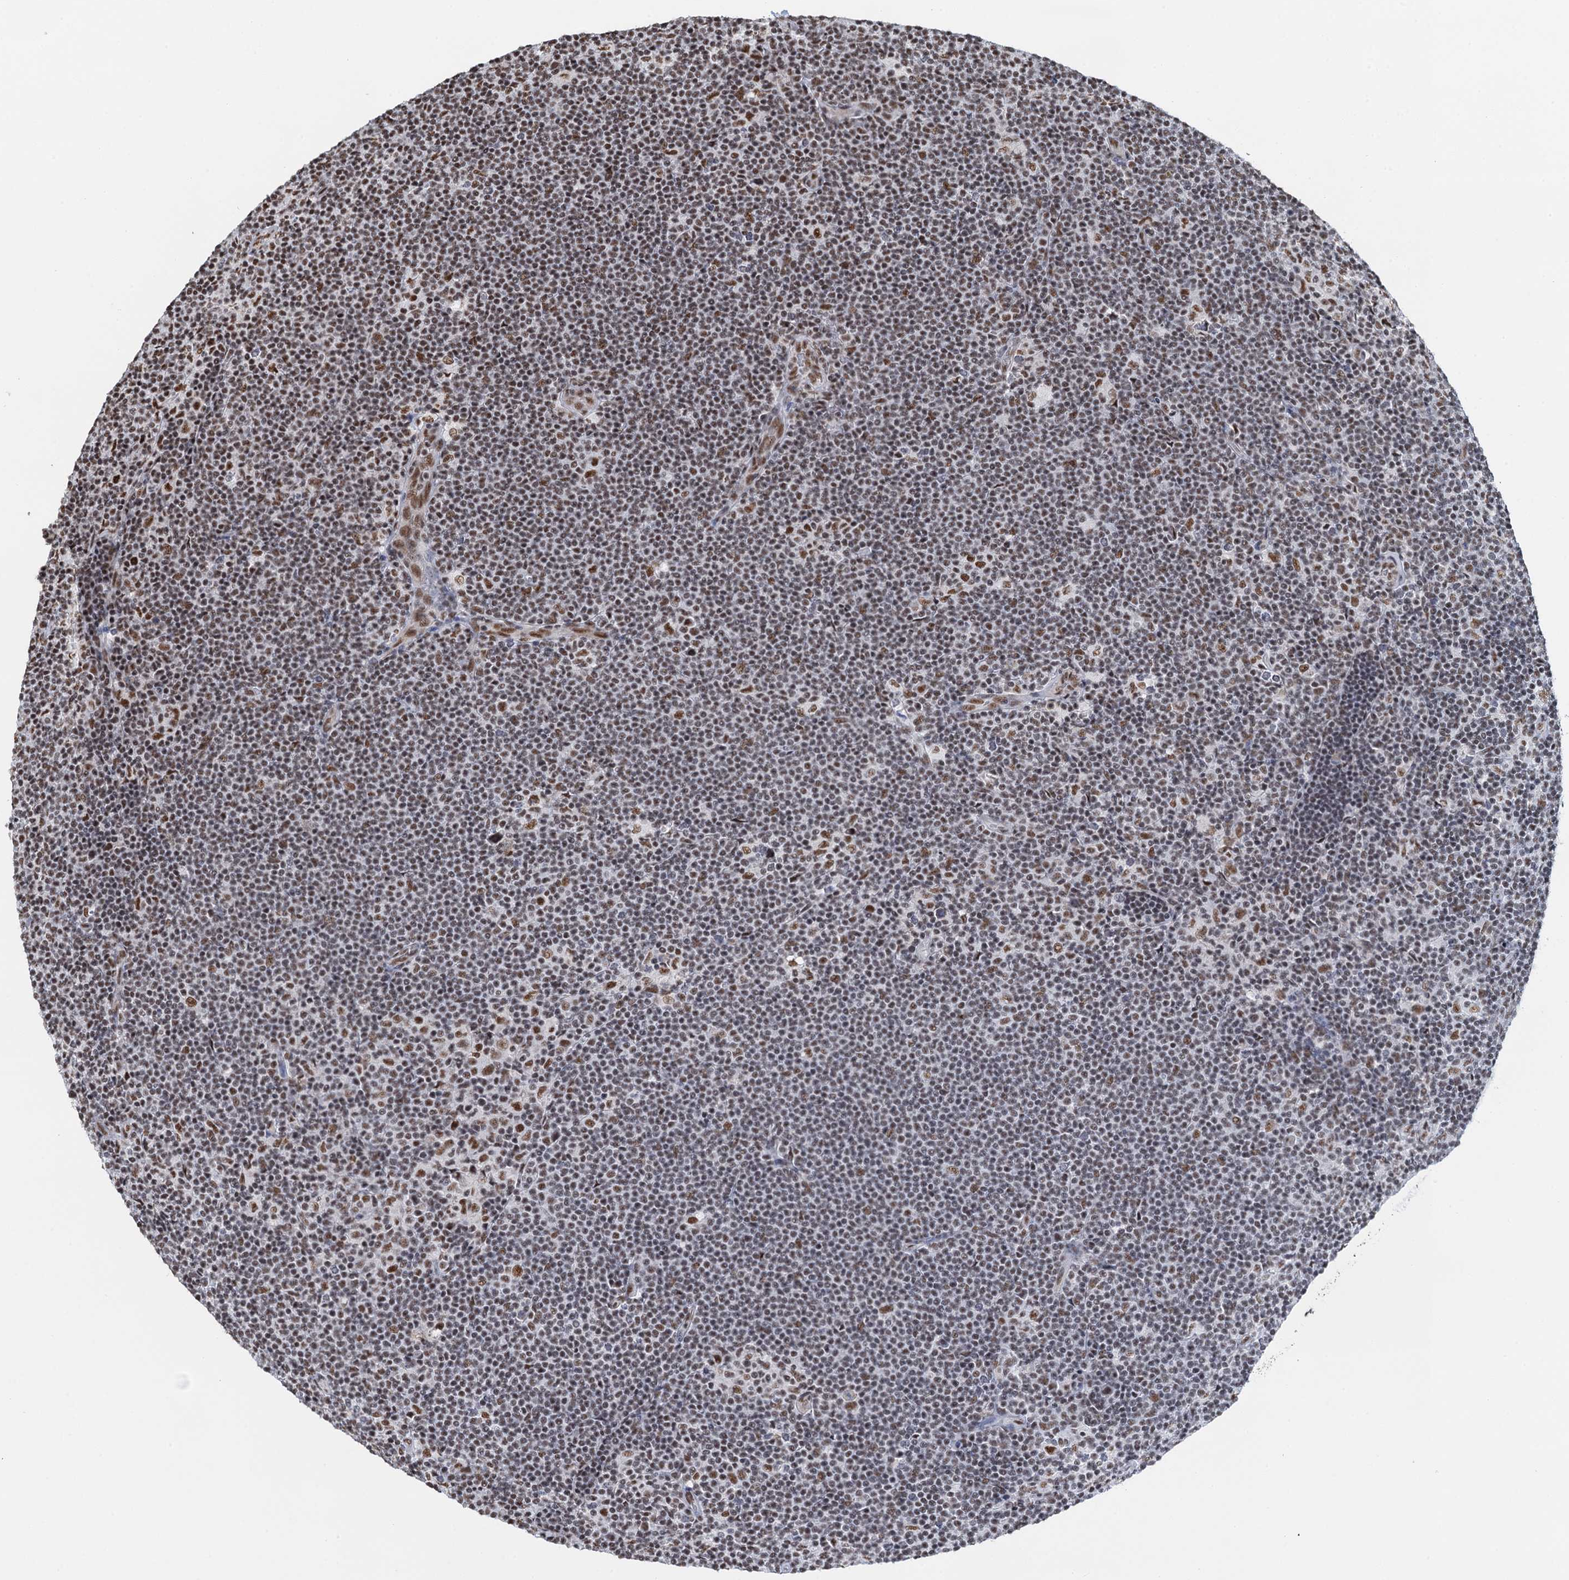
{"staining": {"intensity": "moderate", "quantity": ">75%", "location": "nuclear"}, "tissue": "lymphoma", "cell_type": "Tumor cells", "image_type": "cancer", "snomed": [{"axis": "morphology", "description": "Hodgkin's disease, NOS"}, {"axis": "topography", "description": "Lymph node"}], "caption": "Tumor cells exhibit medium levels of moderate nuclear expression in approximately >75% of cells in human Hodgkin's disease.", "gene": "ZNF609", "patient": {"sex": "female", "age": 57}}